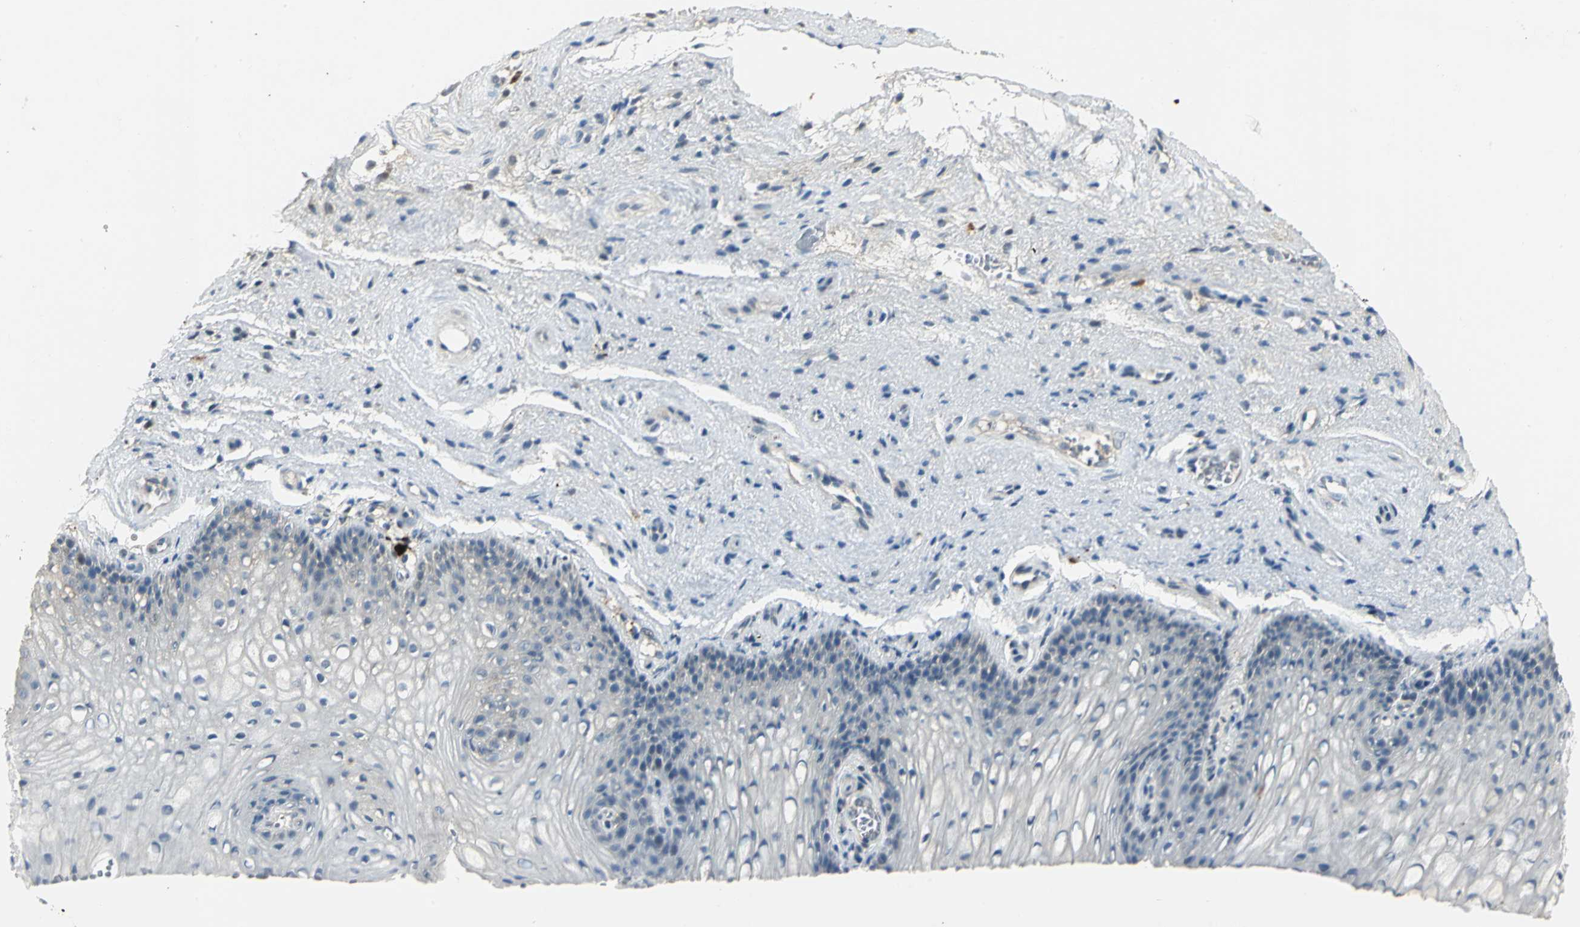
{"staining": {"intensity": "negative", "quantity": "none", "location": "none"}, "tissue": "vagina", "cell_type": "Squamous epithelial cells", "image_type": "normal", "snomed": [{"axis": "morphology", "description": "Normal tissue, NOS"}, {"axis": "topography", "description": "Vagina"}], "caption": "DAB immunohistochemical staining of benign vagina displays no significant staining in squamous epithelial cells. The staining is performed using DAB (3,3'-diaminobenzidine) brown chromogen with nuclei counter-stained in using hematoxylin.", "gene": "PROC", "patient": {"sex": "female", "age": 34}}